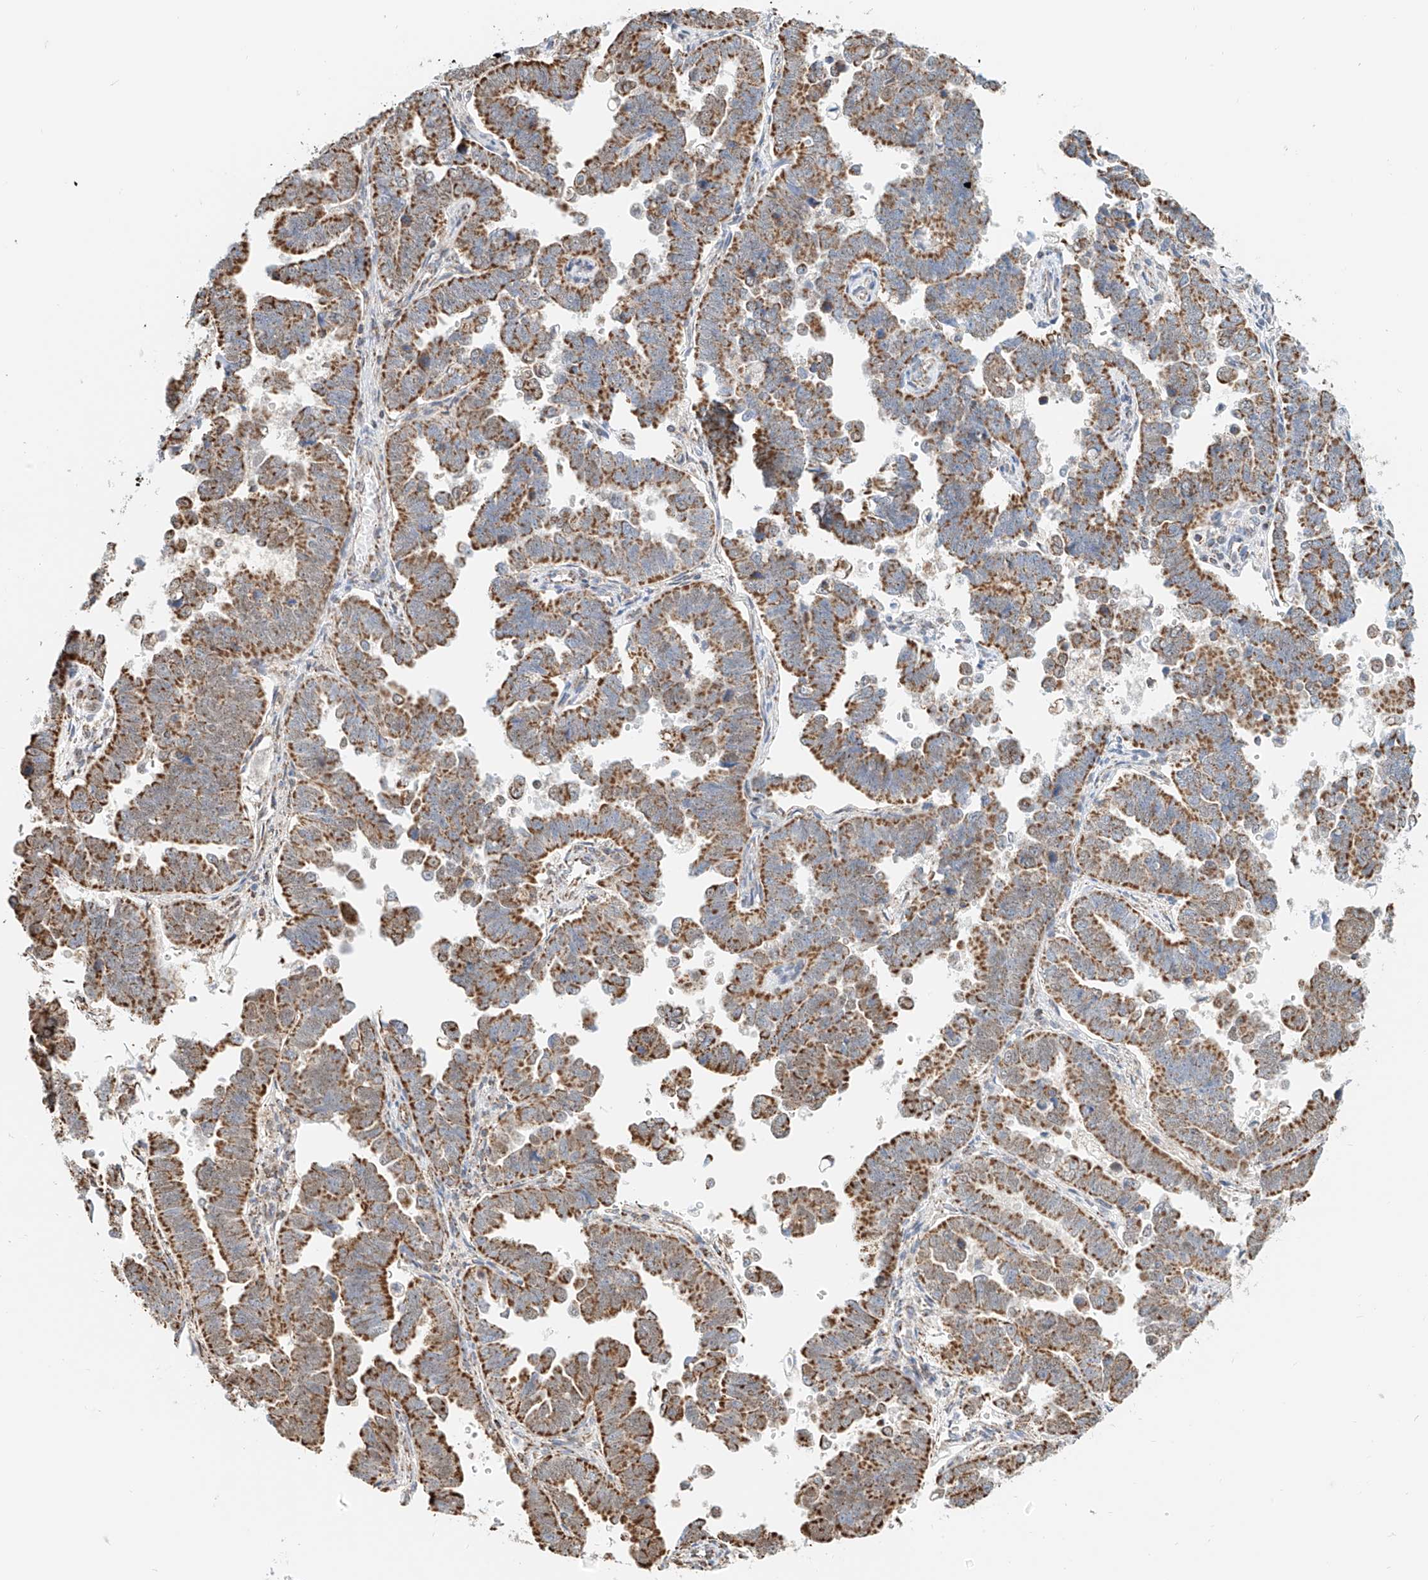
{"staining": {"intensity": "strong", "quantity": ">75%", "location": "cytoplasmic/membranous"}, "tissue": "endometrial cancer", "cell_type": "Tumor cells", "image_type": "cancer", "snomed": [{"axis": "morphology", "description": "Adenocarcinoma, NOS"}, {"axis": "topography", "description": "Endometrium"}], "caption": "Strong cytoplasmic/membranous positivity is identified in about >75% of tumor cells in endometrial cancer.", "gene": "NALCN", "patient": {"sex": "female", "age": 75}}